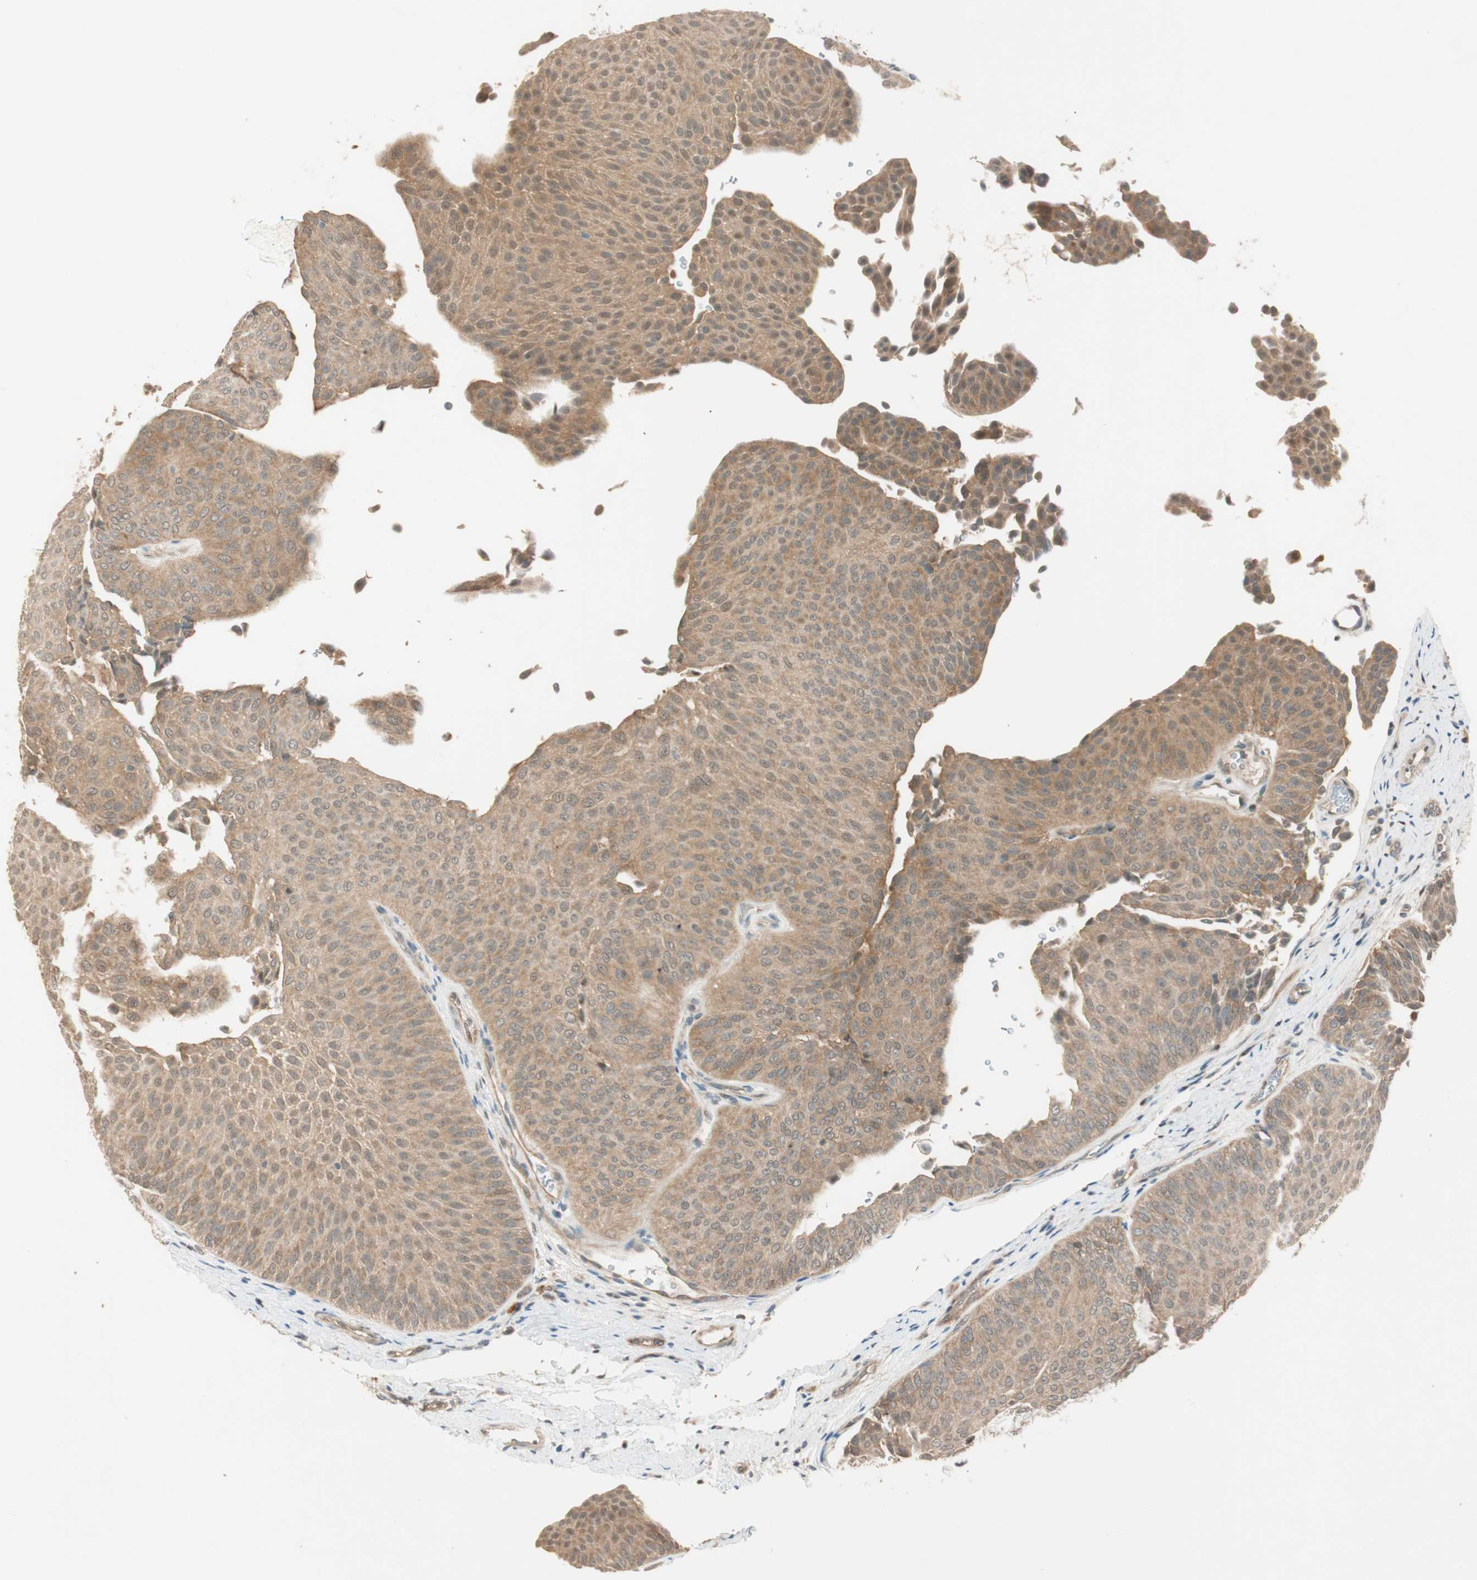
{"staining": {"intensity": "moderate", "quantity": ">75%", "location": "cytoplasmic/membranous"}, "tissue": "urothelial cancer", "cell_type": "Tumor cells", "image_type": "cancer", "snomed": [{"axis": "morphology", "description": "Urothelial carcinoma, Low grade"}, {"axis": "topography", "description": "Urinary bladder"}], "caption": "An image of human low-grade urothelial carcinoma stained for a protein shows moderate cytoplasmic/membranous brown staining in tumor cells.", "gene": "PSMD8", "patient": {"sex": "female", "age": 60}}